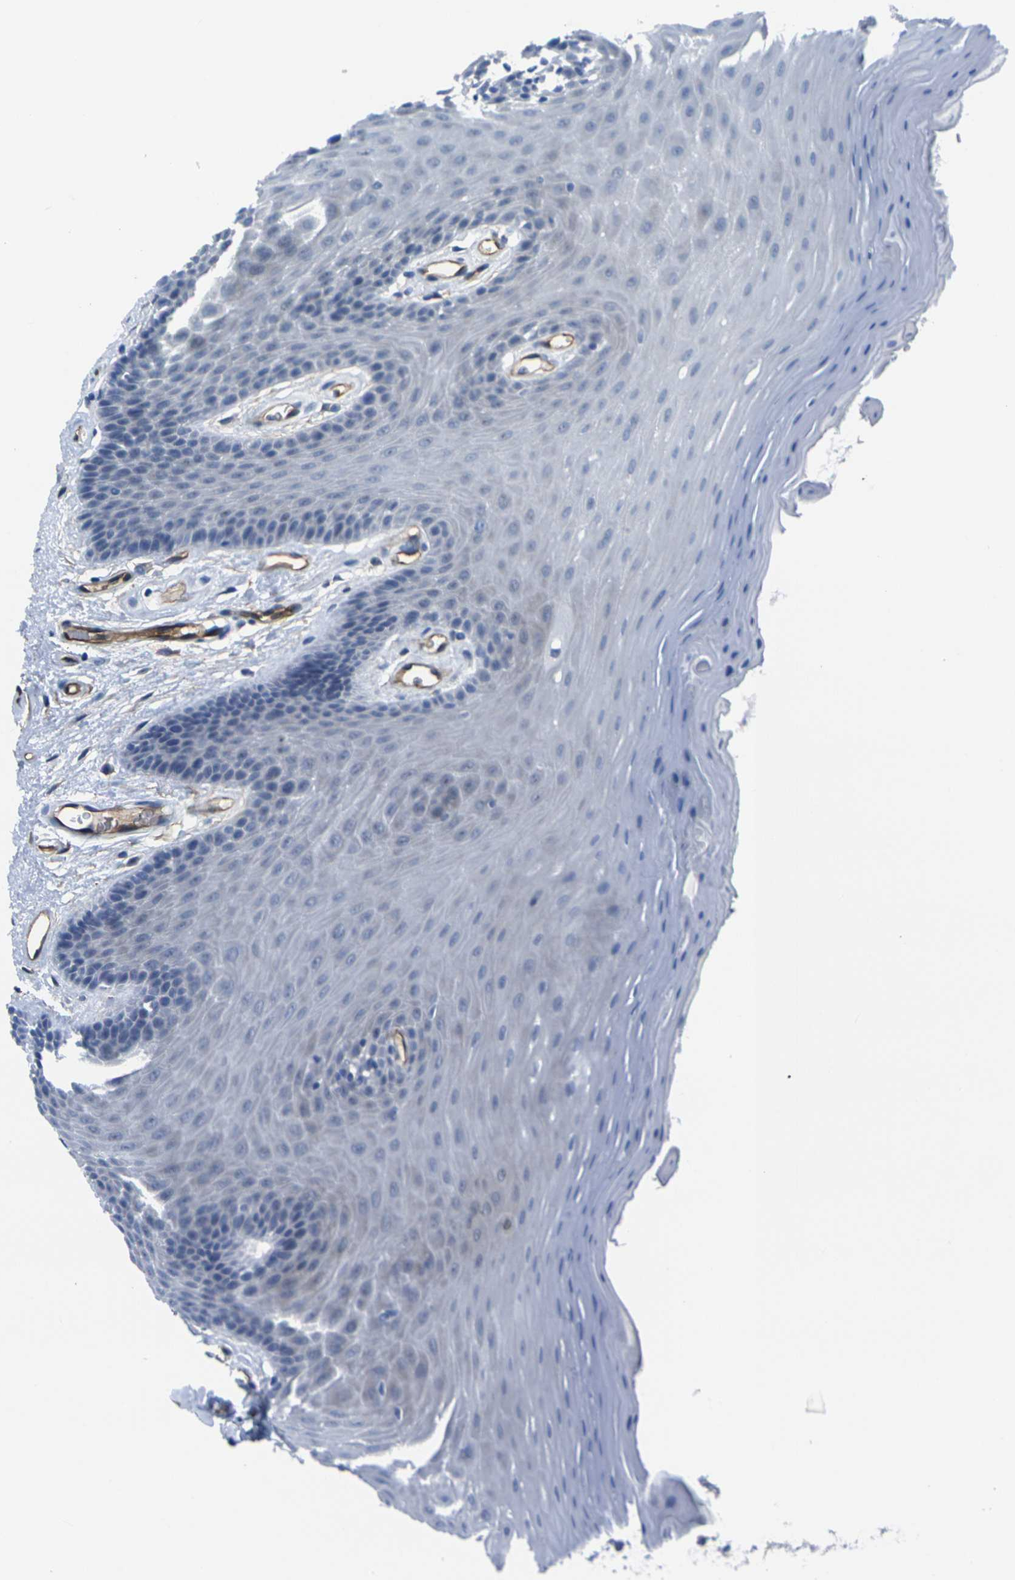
{"staining": {"intensity": "negative", "quantity": "none", "location": "none"}, "tissue": "oral mucosa", "cell_type": "Squamous epithelial cells", "image_type": "normal", "snomed": [{"axis": "morphology", "description": "Normal tissue, NOS"}, {"axis": "morphology", "description": "Squamous cell carcinoma, NOS"}, {"axis": "topography", "description": "Skeletal muscle"}, {"axis": "topography", "description": "Adipose tissue"}, {"axis": "topography", "description": "Vascular tissue"}, {"axis": "topography", "description": "Oral tissue"}, {"axis": "topography", "description": "Peripheral nerve tissue"}, {"axis": "topography", "description": "Head-Neck"}], "caption": "Histopathology image shows no protein expression in squamous epithelial cells of benign oral mucosa.", "gene": "HSPA12B", "patient": {"sex": "male", "age": 71}}